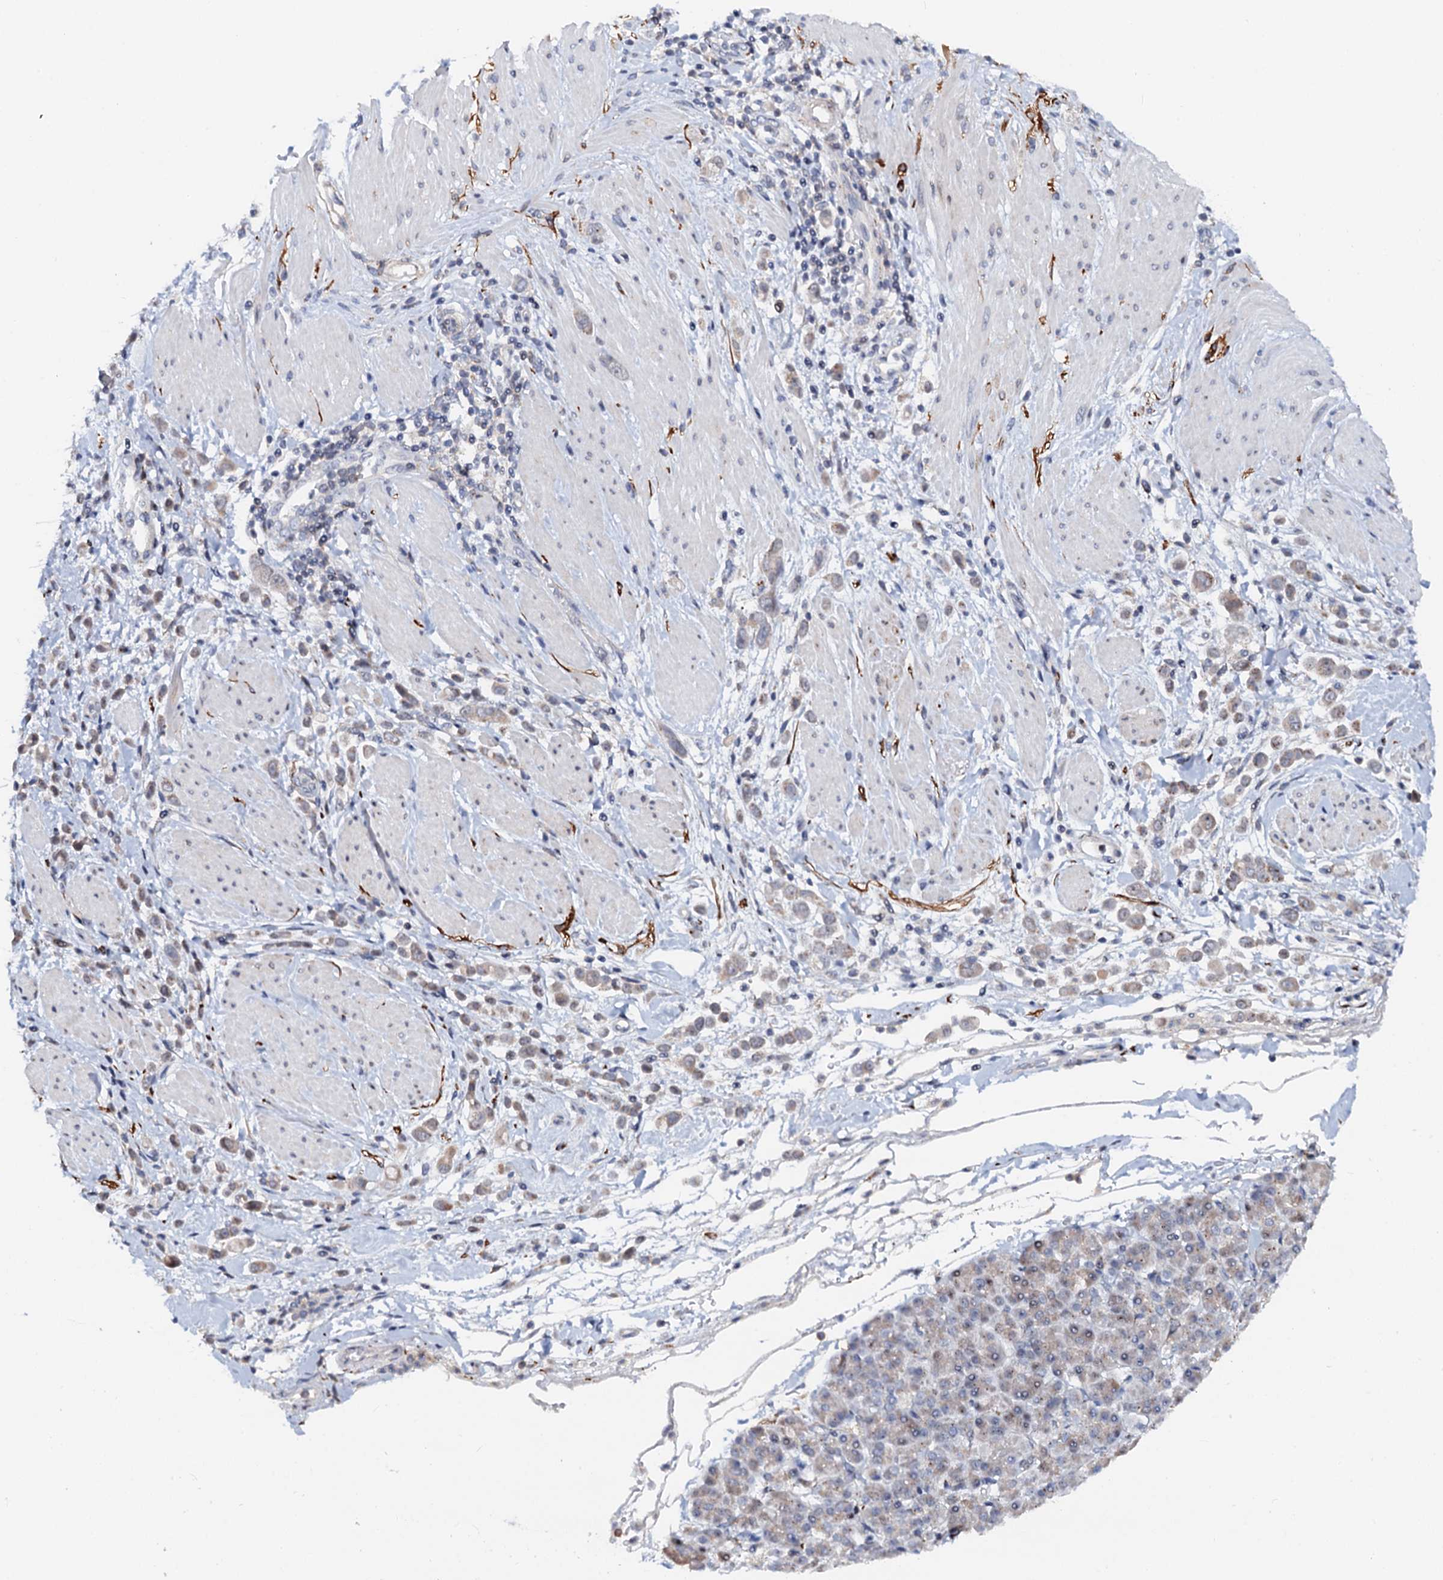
{"staining": {"intensity": "weak", "quantity": "<25%", "location": "cytoplasmic/membranous"}, "tissue": "pancreatic cancer", "cell_type": "Tumor cells", "image_type": "cancer", "snomed": [{"axis": "morphology", "description": "Normal tissue, NOS"}, {"axis": "morphology", "description": "Adenocarcinoma, NOS"}, {"axis": "topography", "description": "Pancreas"}], "caption": "Micrograph shows no significant protein positivity in tumor cells of pancreatic adenocarcinoma. Nuclei are stained in blue.", "gene": "NALF1", "patient": {"sex": "female", "age": 64}}